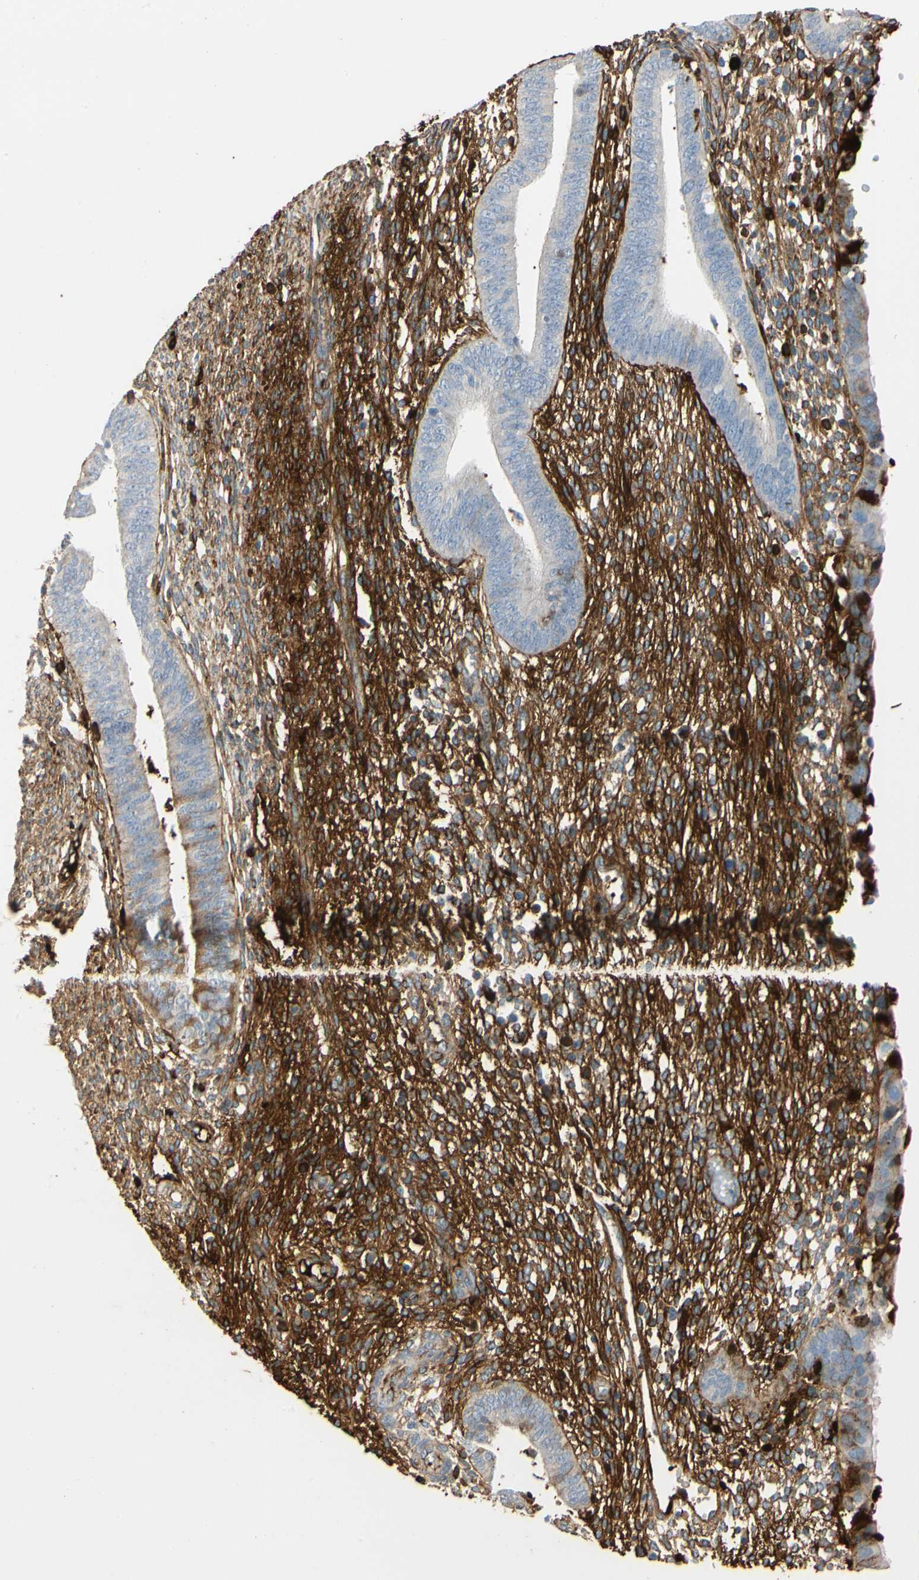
{"staining": {"intensity": "strong", "quantity": "25%-75%", "location": "cytoplasmic/membranous"}, "tissue": "endometrium", "cell_type": "Cells in endometrial stroma", "image_type": "normal", "snomed": [{"axis": "morphology", "description": "Normal tissue, NOS"}, {"axis": "topography", "description": "Endometrium"}], "caption": "Protein expression analysis of normal endometrium shows strong cytoplasmic/membranous expression in about 25%-75% of cells in endometrial stroma. (Stains: DAB (3,3'-diaminobenzidine) in brown, nuclei in blue, Microscopy: brightfield microscopy at high magnification).", "gene": "FGB", "patient": {"sex": "female", "age": 35}}